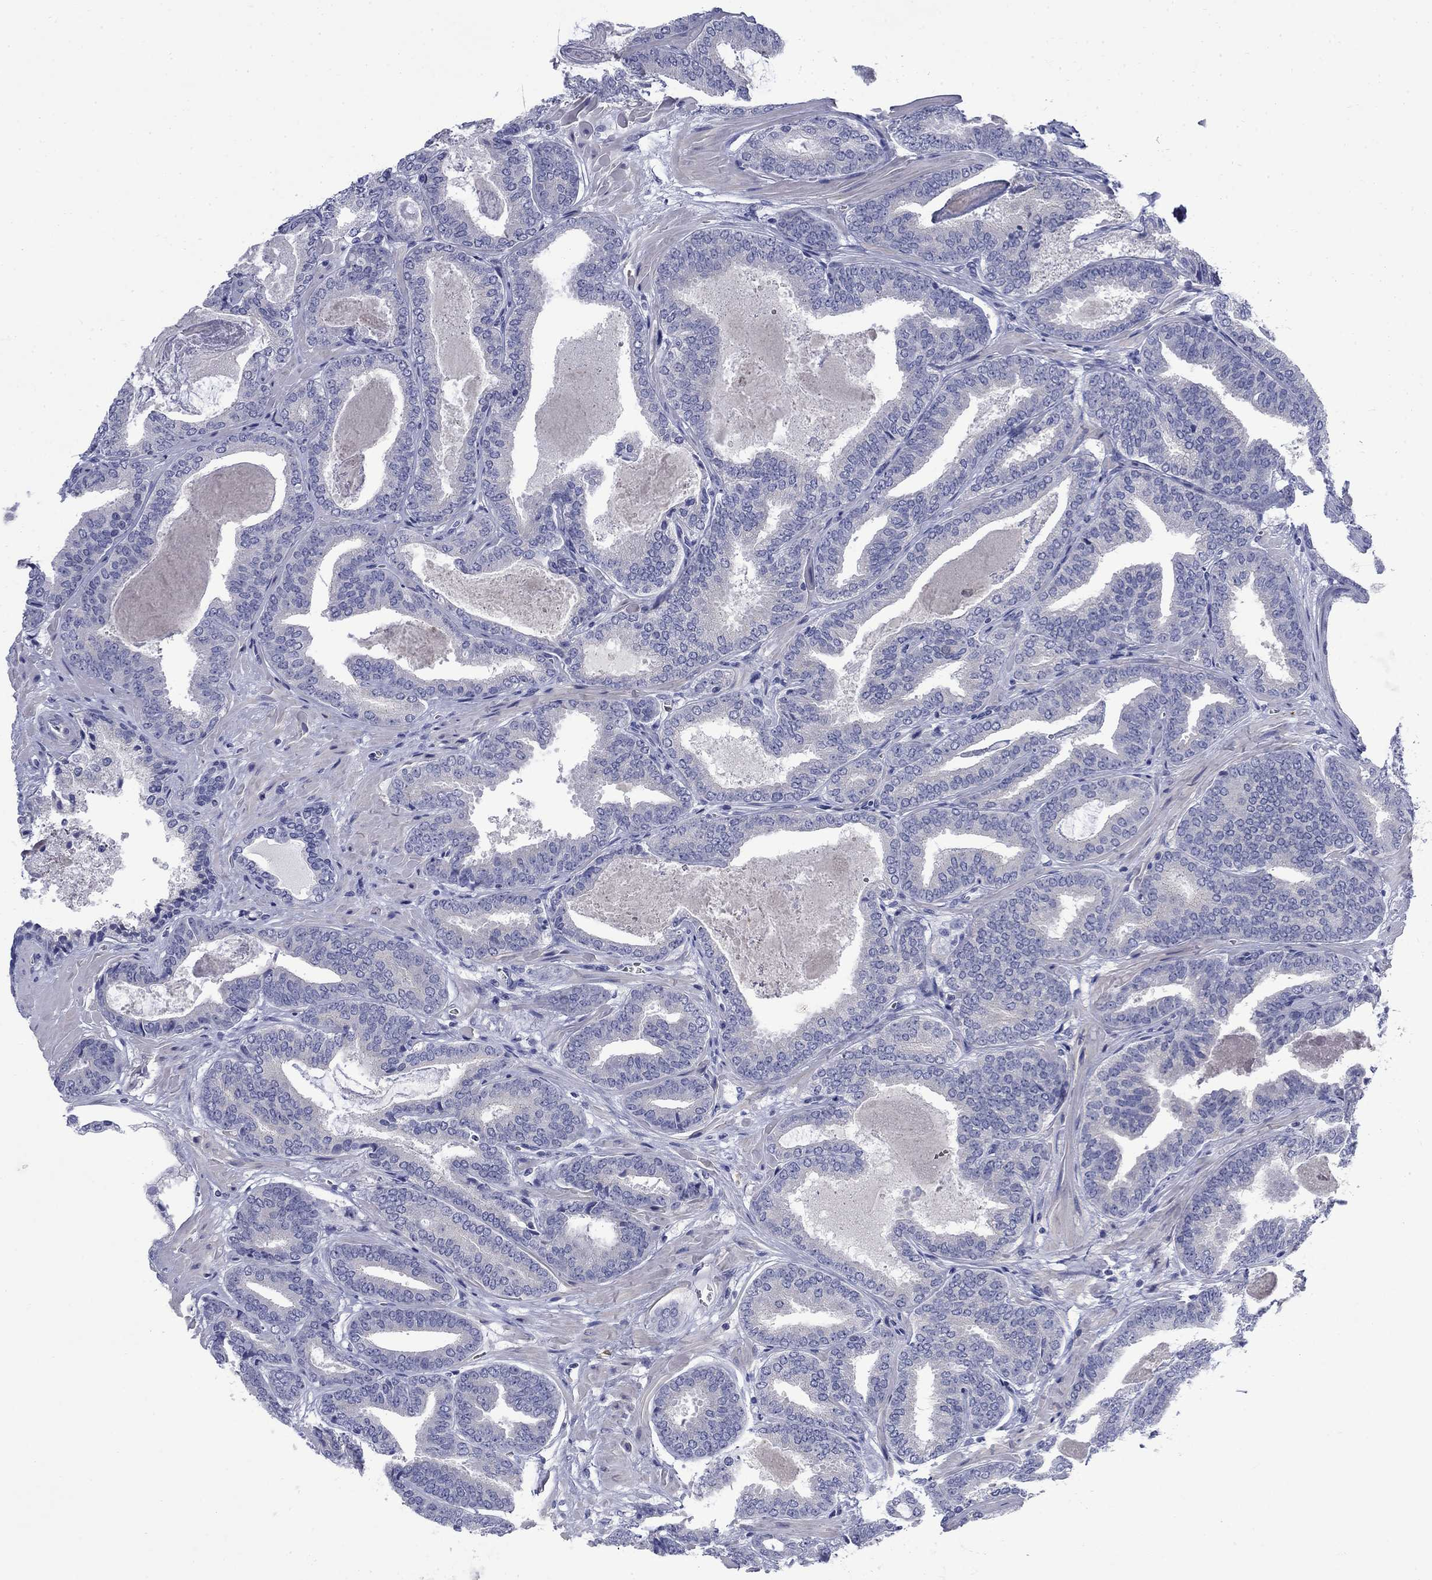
{"staining": {"intensity": "negative", "quantity": "none", "location": "none"}, "tissue": "prostate cancer", "cell_type": "Tumor cells", "image_type": "cancer", "snomed": [{"axis": "morphology", "description": "Adenocarcinoma, NOS"}, {"axis": "topography", "description": "Prostate"}], "caption": "There is no significant expression in tumor cells of prostate cancer (adenocarcinoma). (DAB (3,3'-diaminobenzidine) IHC, high magnification).", "gene": "SERPINB2", "patient": {"sex": "male", "age": 63}}